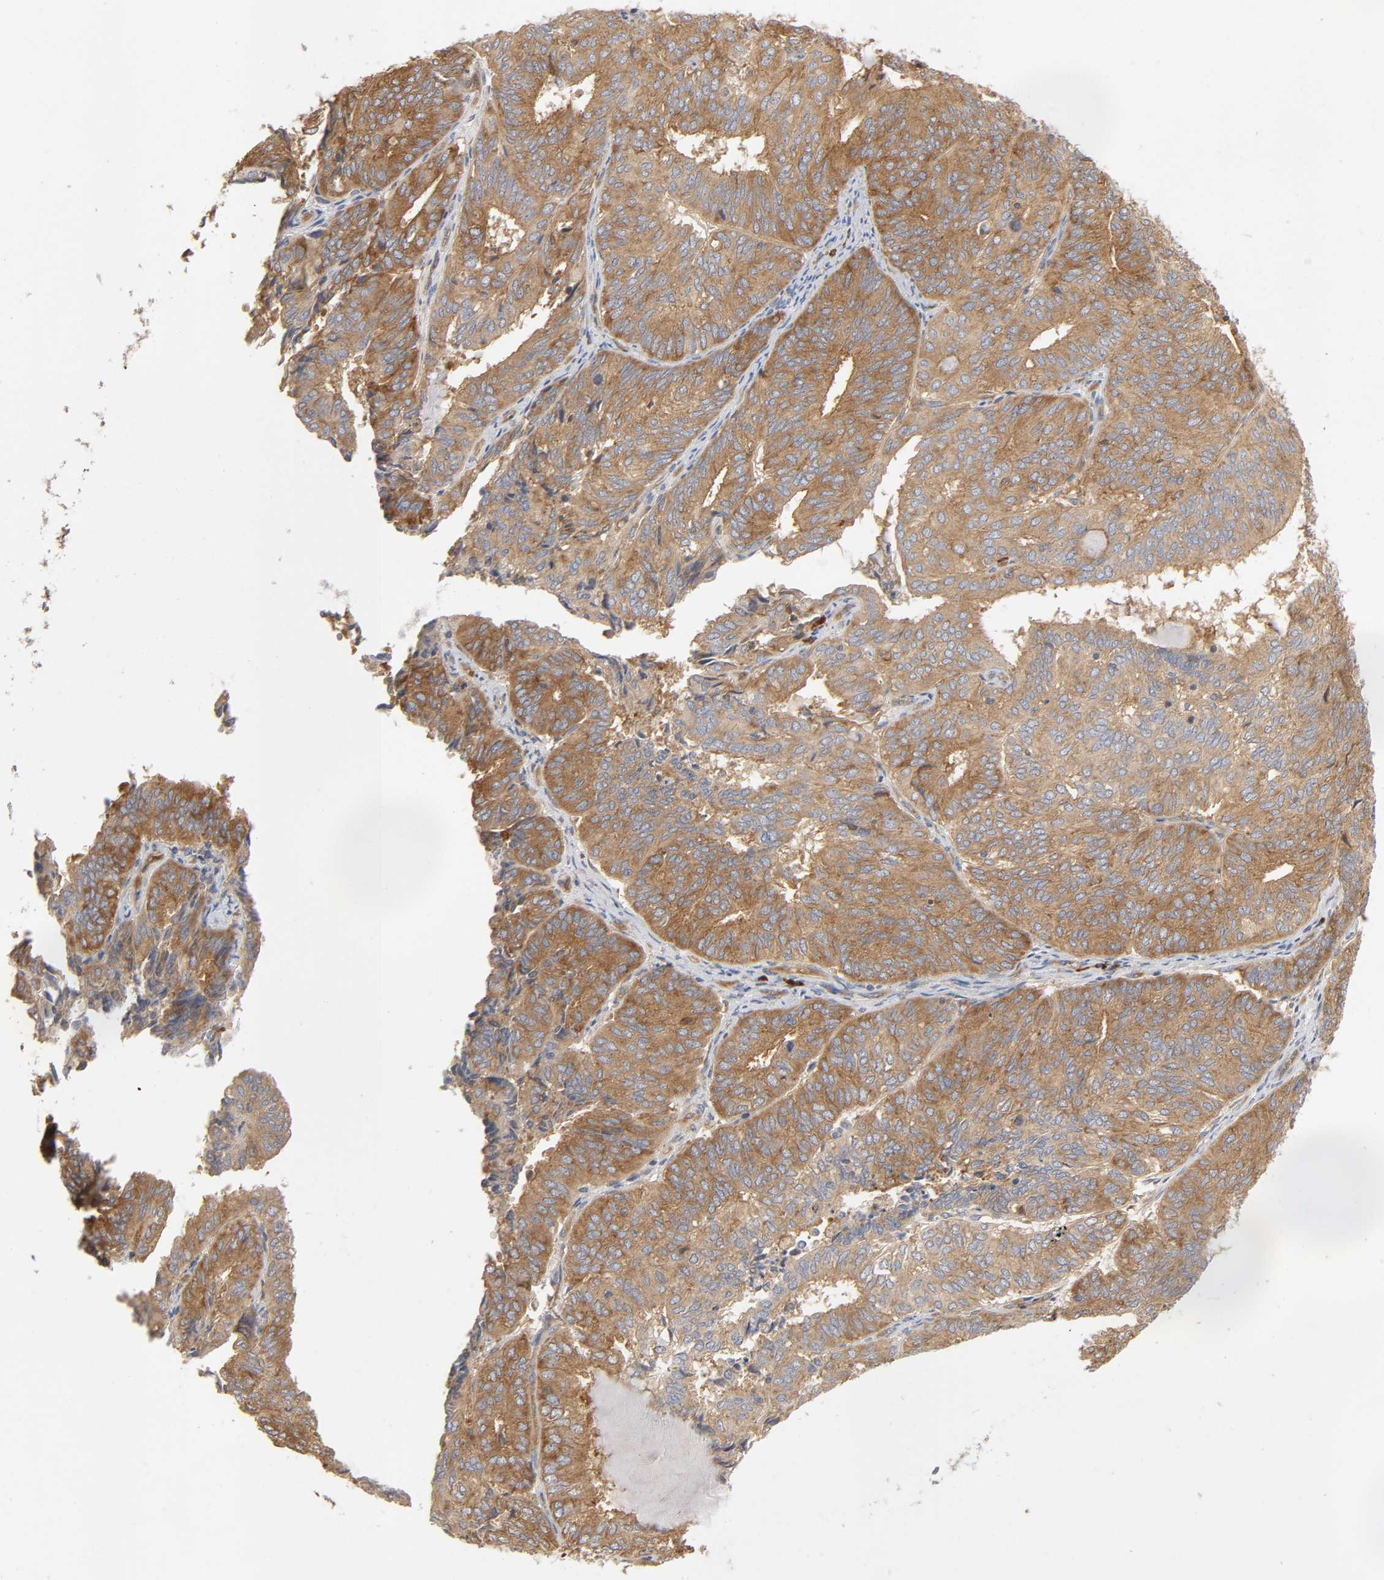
{"staining": {"intensity": "moderate", "quantity": ">75%", "location": "cytoplasmic/membranous"}, "tissue": "endometrial cancer", "cell_type": "Tumor cells", "image_type": "cancer", "snomed": [{"axis": "morphology", "description": "Adenocarcinoma, NOS"}, {"axis": "topography", "description": "Uterus"}], "caption": "DAB (3,3'-diaminobenzidine) immunohistochemical staining of human endometrial cancer demonstrates moderate cytoplasmic/membranous protein positivity in about >75% of tumor cells.", "gene": "SCHIP1", "patient": {"sex": "female", "age": 60}}